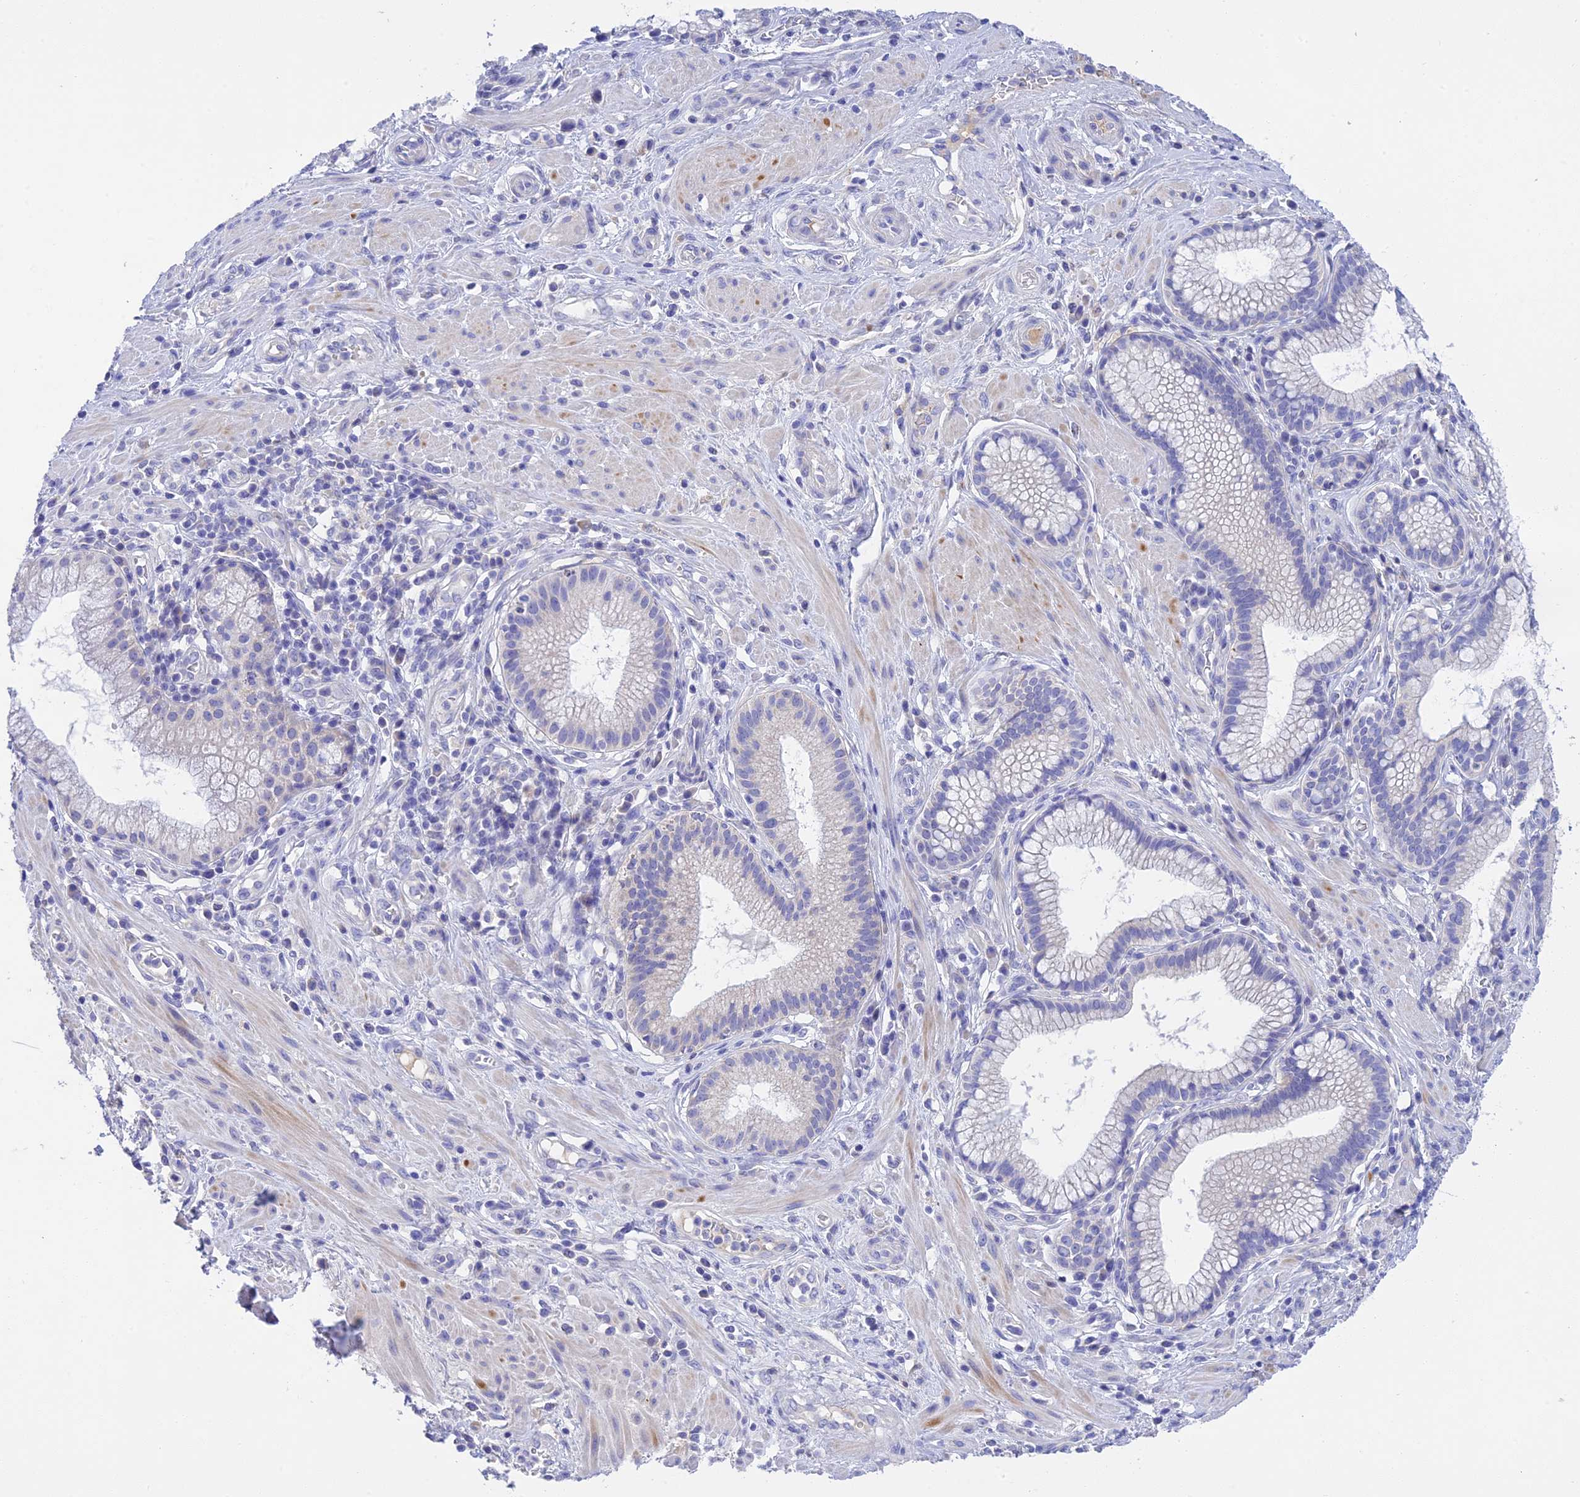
{"staining": {"intensity": "negative", "quantity": "none", "location": "none"}, "tissue": "pancreatic cancer", "cell_type": "Tumor cells", "image_type": "cancer", "snomed": [{"axis": "morphology", "description": "Adenocarcinoma, NOS"}, {"axis": "topography", "description": "Pancreas"}], "caption": "The image reveals no staining of tumor cells in adenocarcinoma (pancreatic). (DAB (3,3'-diaminobenzidine) immunohistochemistry visualized using brightfield microscopy, high magnification).", "gene": "MS4A5", "patient": {"sex": "male", "age": 72}}